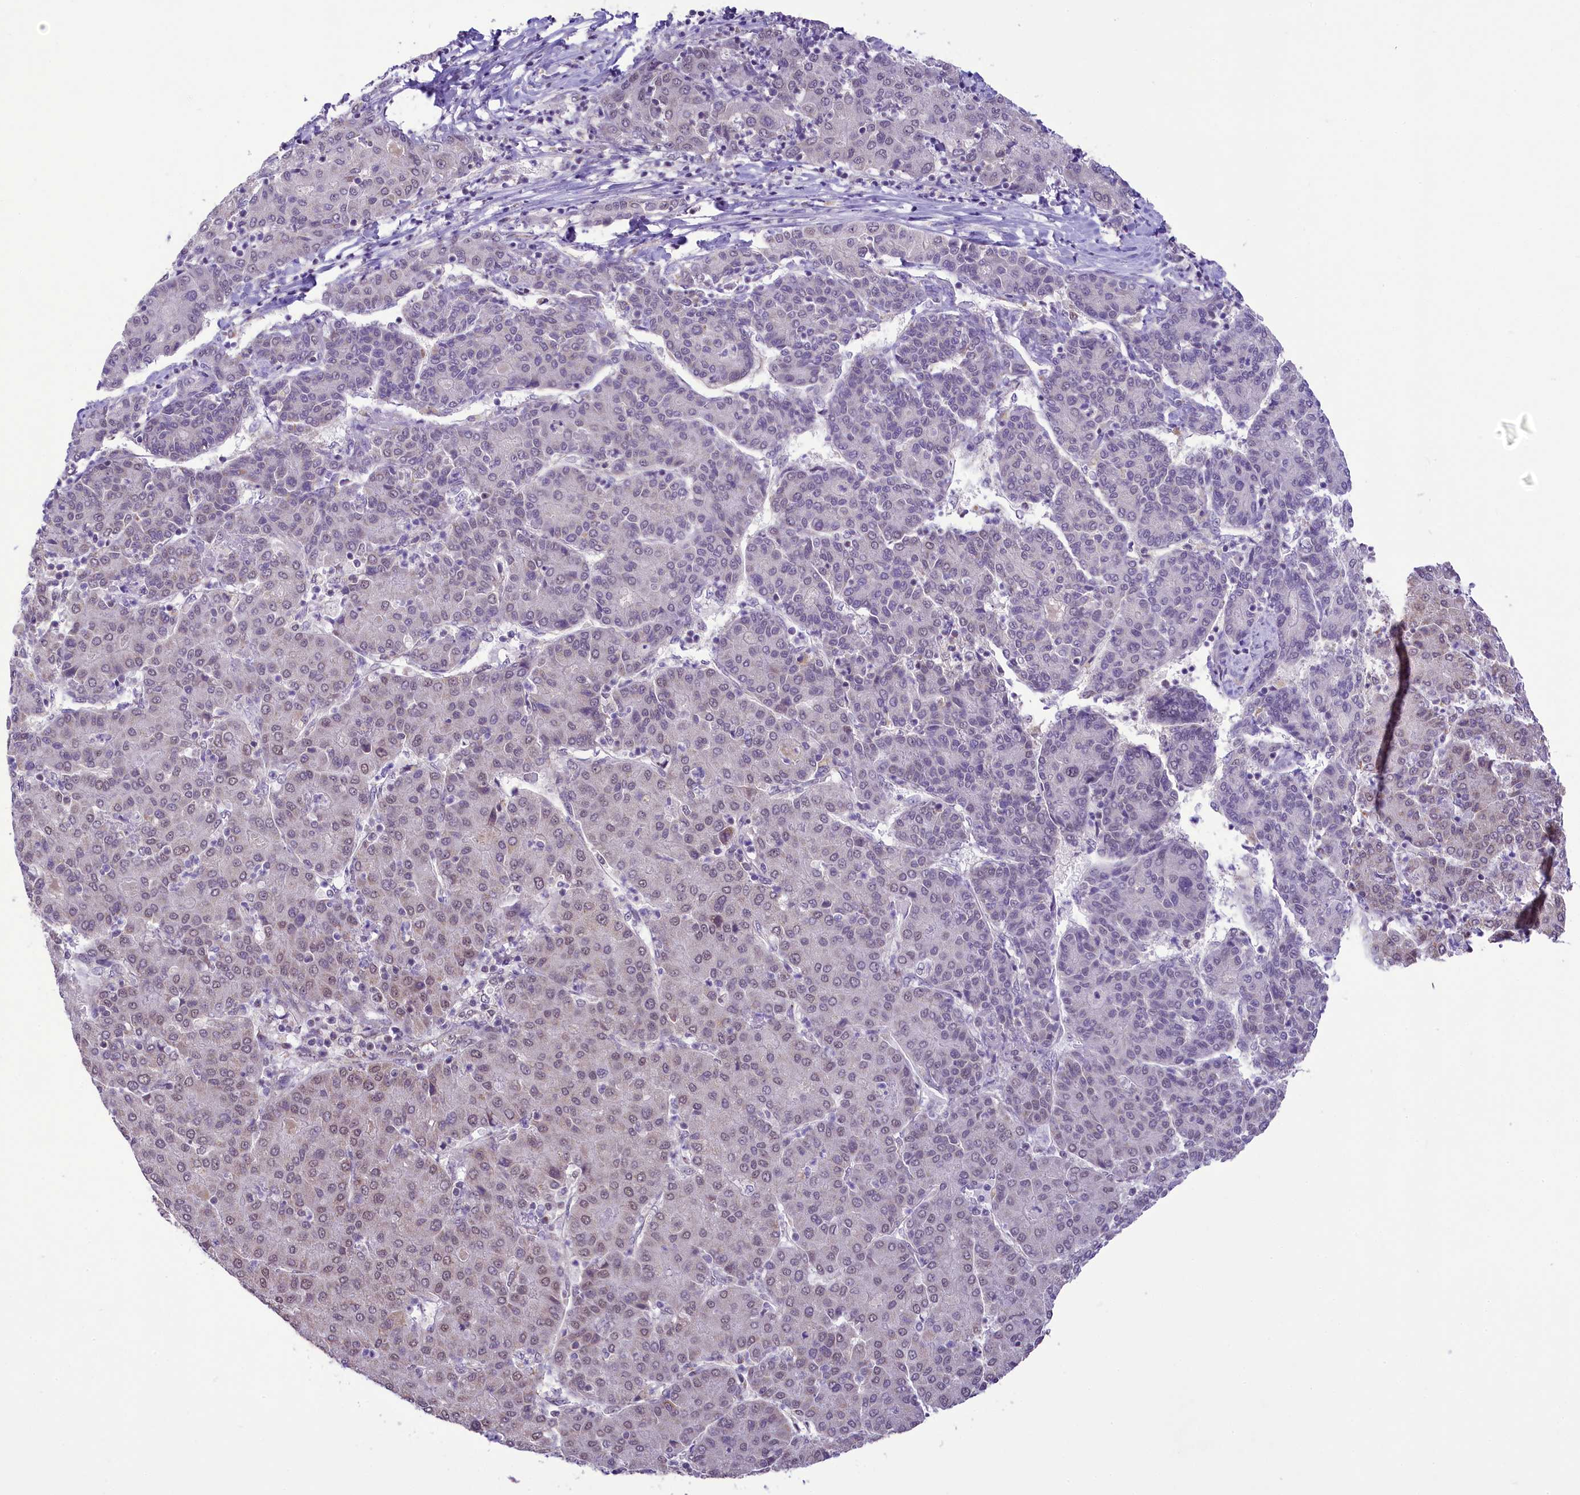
{"staining": {"intensity": "weak", "quantity": "<25%", "location": "nuclear"}, "tissue": "liver cancer", "cell_type": "Tumor cells", "image_type": "cancer", "snomed": [{"axis": "morphology", "description": "Carcinoma, Hepatocellular, NOS"}, {"axis": "topography", "description": "Liver"}], "caption": "Immunohistochemistry histopathology image of human liver hepatocellular carcinoma stained for a protein (brown), which reveals no positivity in tumor cells. (DAB (3,3'-diaminobenzidine) immunohistochemistry (IHC) visualized using brightfield microscopy, high magnification).", "gene": "PAF1", "patient": {"sex": "male", "age": 65}}